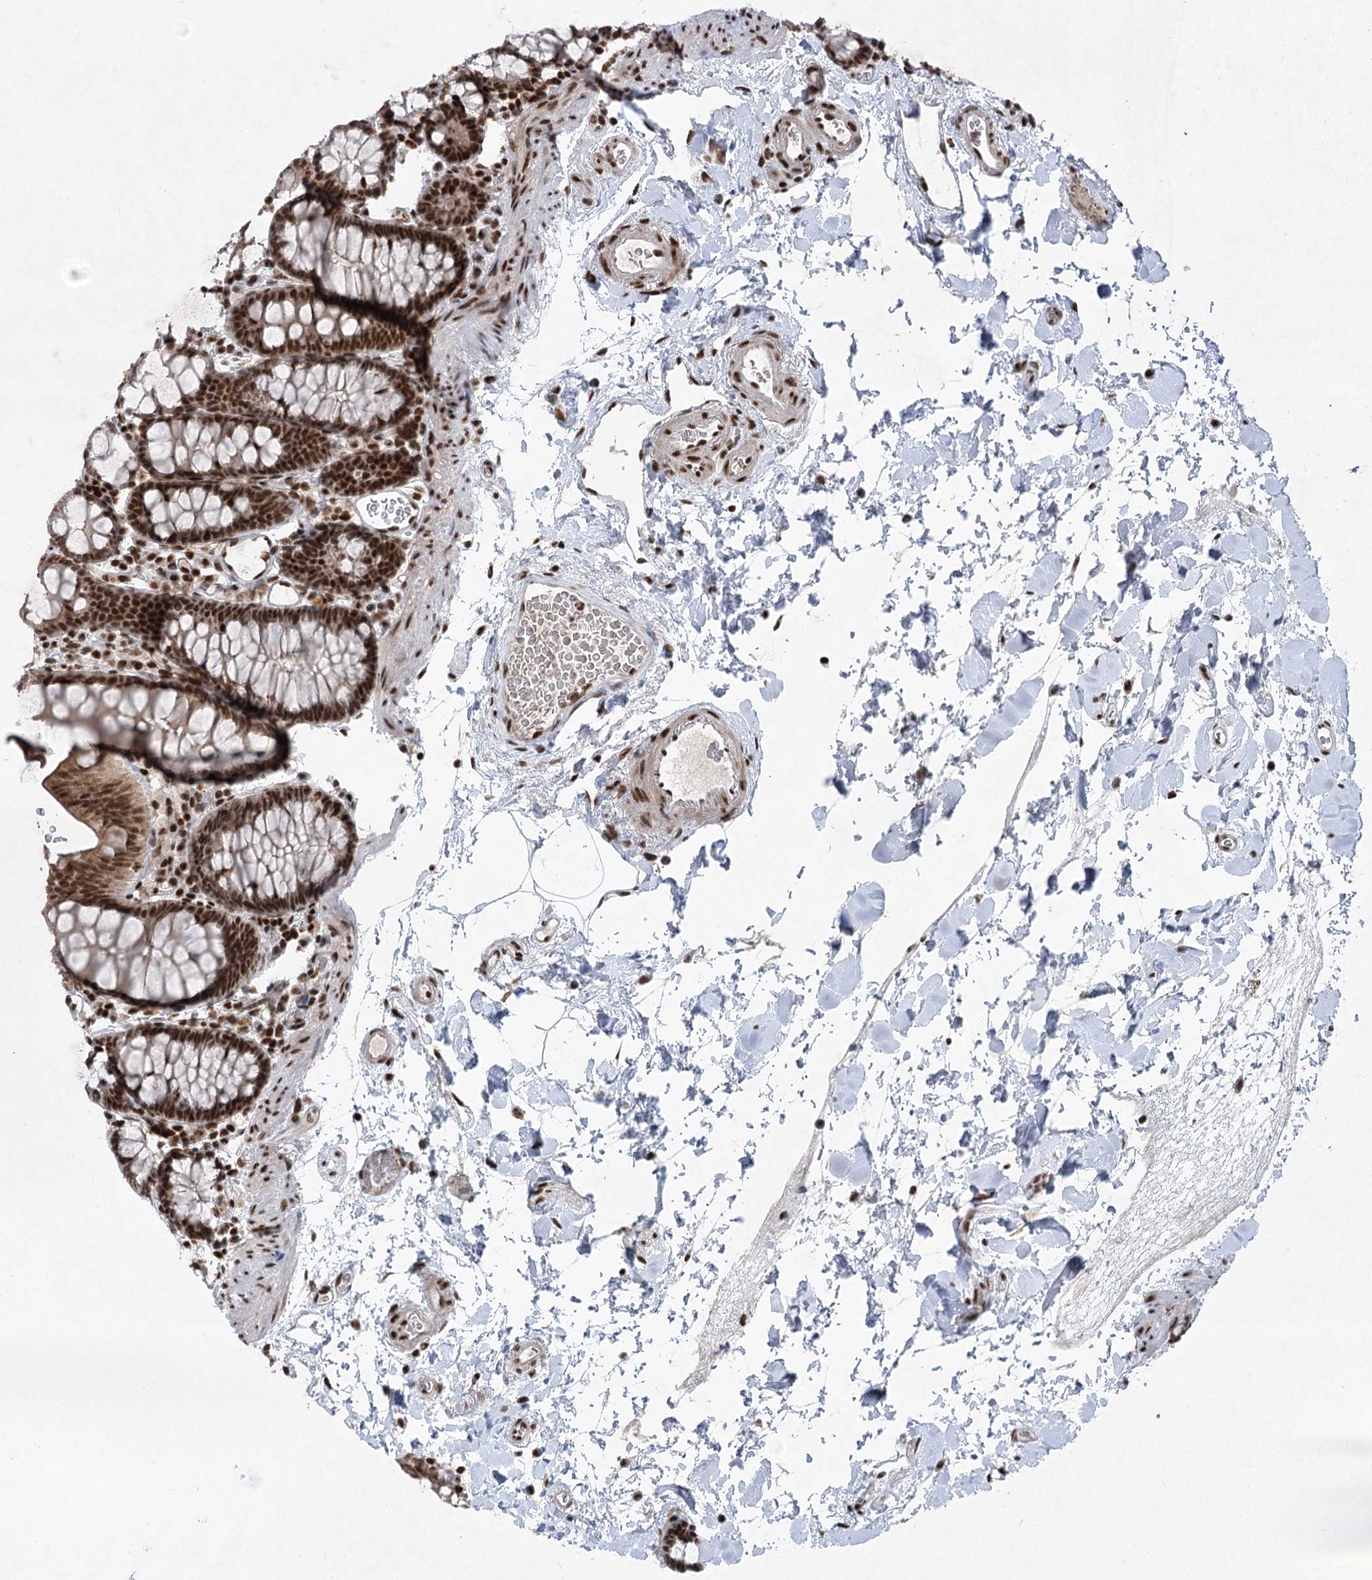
{"staining": {"intensity": "strong", "quantity": ">75%", "location": "nuclear"}, "tissue": "colon", "cell_type": "Endothelial cells", "image_type": "normal", "snomed": [{"axis": "morphology", "description": "Normal tissue, NOS"}, {"axis": "topography", "description": "Colon"}], "caption": "This image reveals immunohistochemistry (IHC) staining of normal colon, with high strong nuclear positivity in approximately >75% of endothelial cells.", "gene": "CGGBP1", "patient": {"sex": "male", "age": 75}}